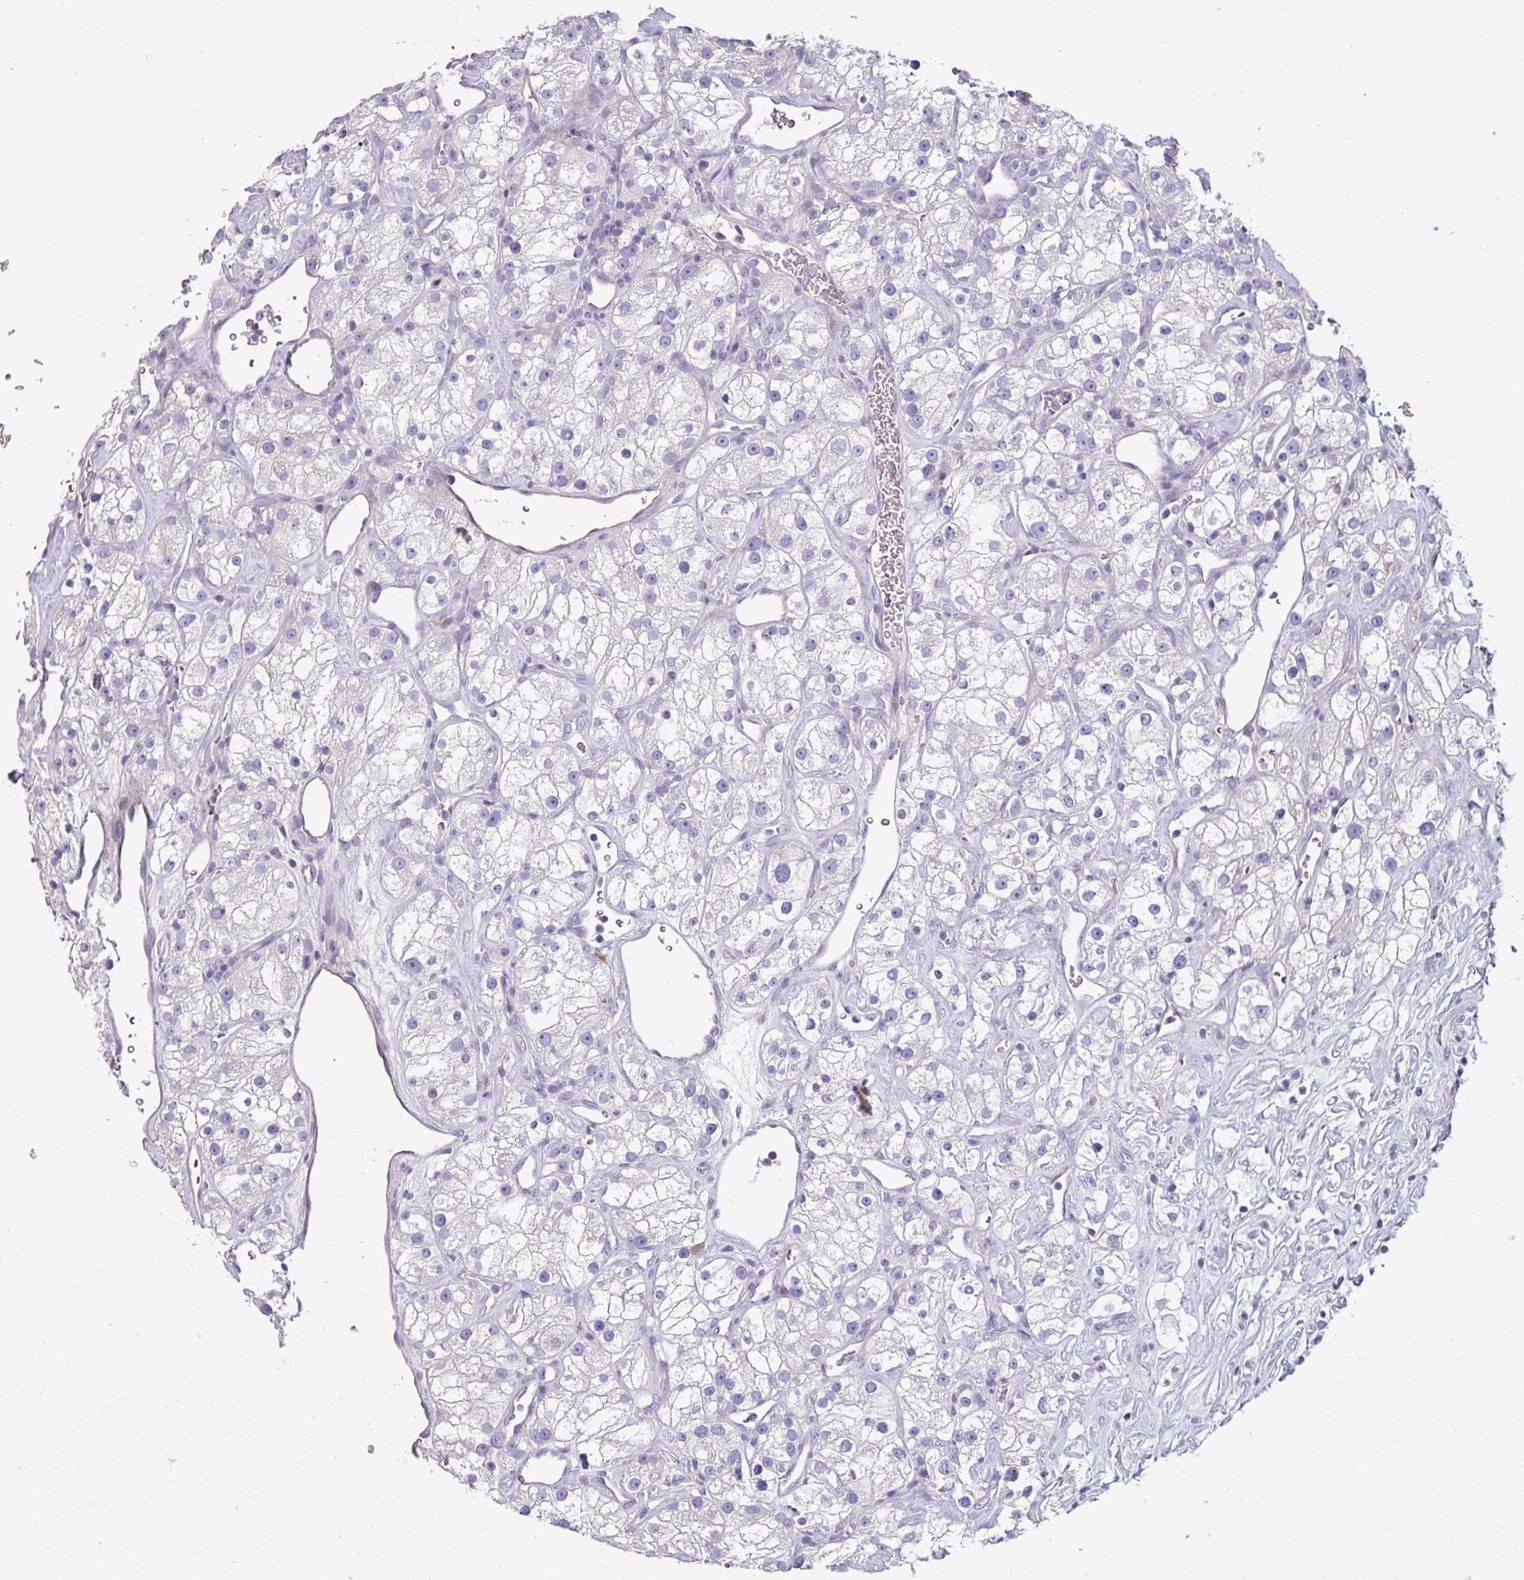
{"staining": {"intensity": "negative", "quantity": "none", "location": "none"}, "tissue": "renal cancer", "cell_type": "Tumor cells", "image_type": "cancer", "snomed": [{"axis": "morphology", "description": "Adenocarcinoma, NOS"}, {"axis": "topography", "description": "Kidney"}], "caption": "Tumor cells show no significant protein positivity in adenocarcinoma (renal).", "gene": "TMEM132A", "patient": {"sex": "male", "age": 77}}